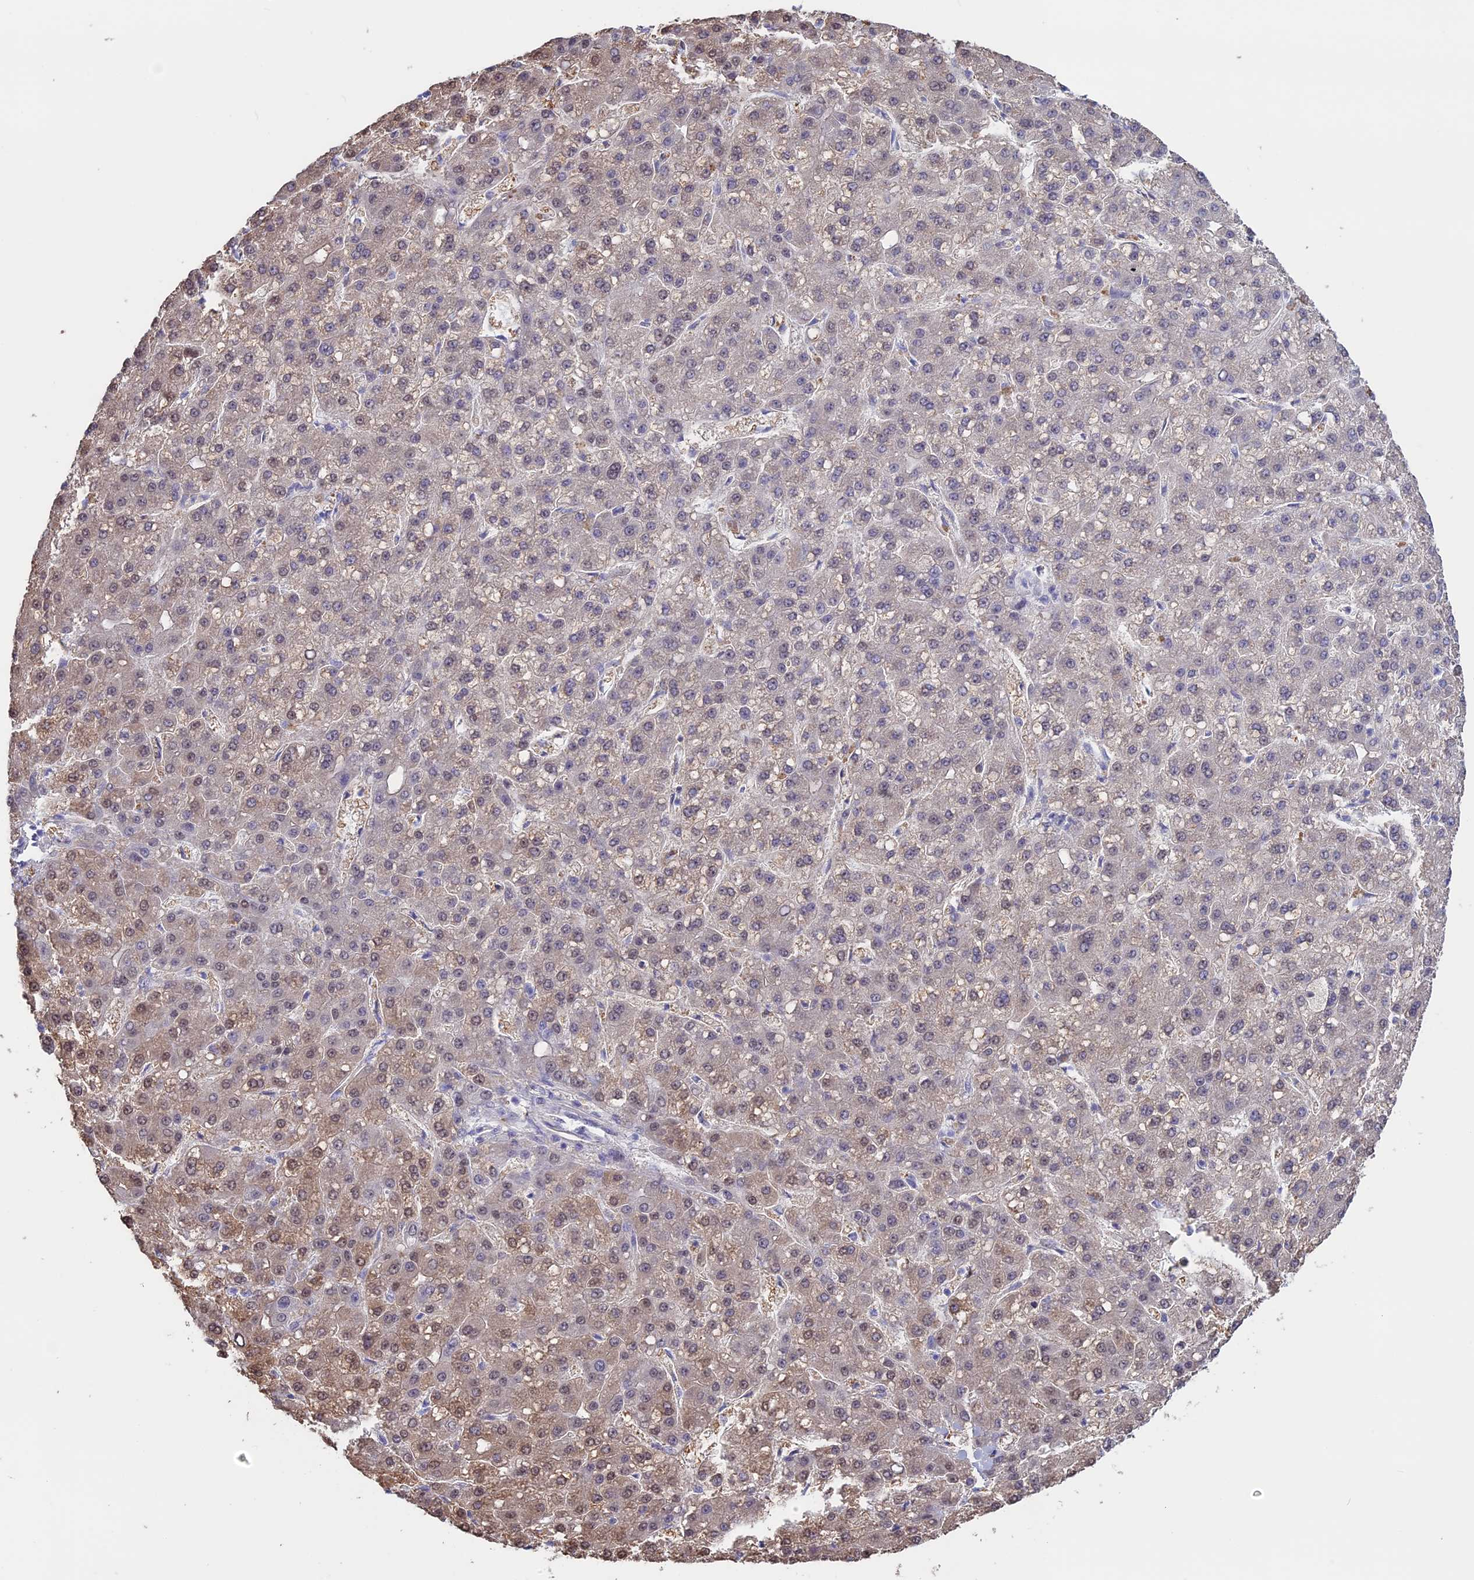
{"staining": {"intensity": "weak", "quantity": "25%-75%", "location": "cytoplasmic/membranous,nuclear"}, "tissue": "liver cancer", "cell_type": "Tumor cells", "image_type": "cancer", "snomed": [{"axis": "morphology", "description": "Carcinoma, Hepatocellular, NOS"}, {"axis": "topography", "description": "Liver"}], "caption": "There is low levels of weak cytoplasmic/membranous and nuclear staining in tumor cells of liver cancer, as demonstrated by immunohistochemical staining (brown color).", "gene": "LHFPL2", "patient": {"sex": "male", "age": 67}}